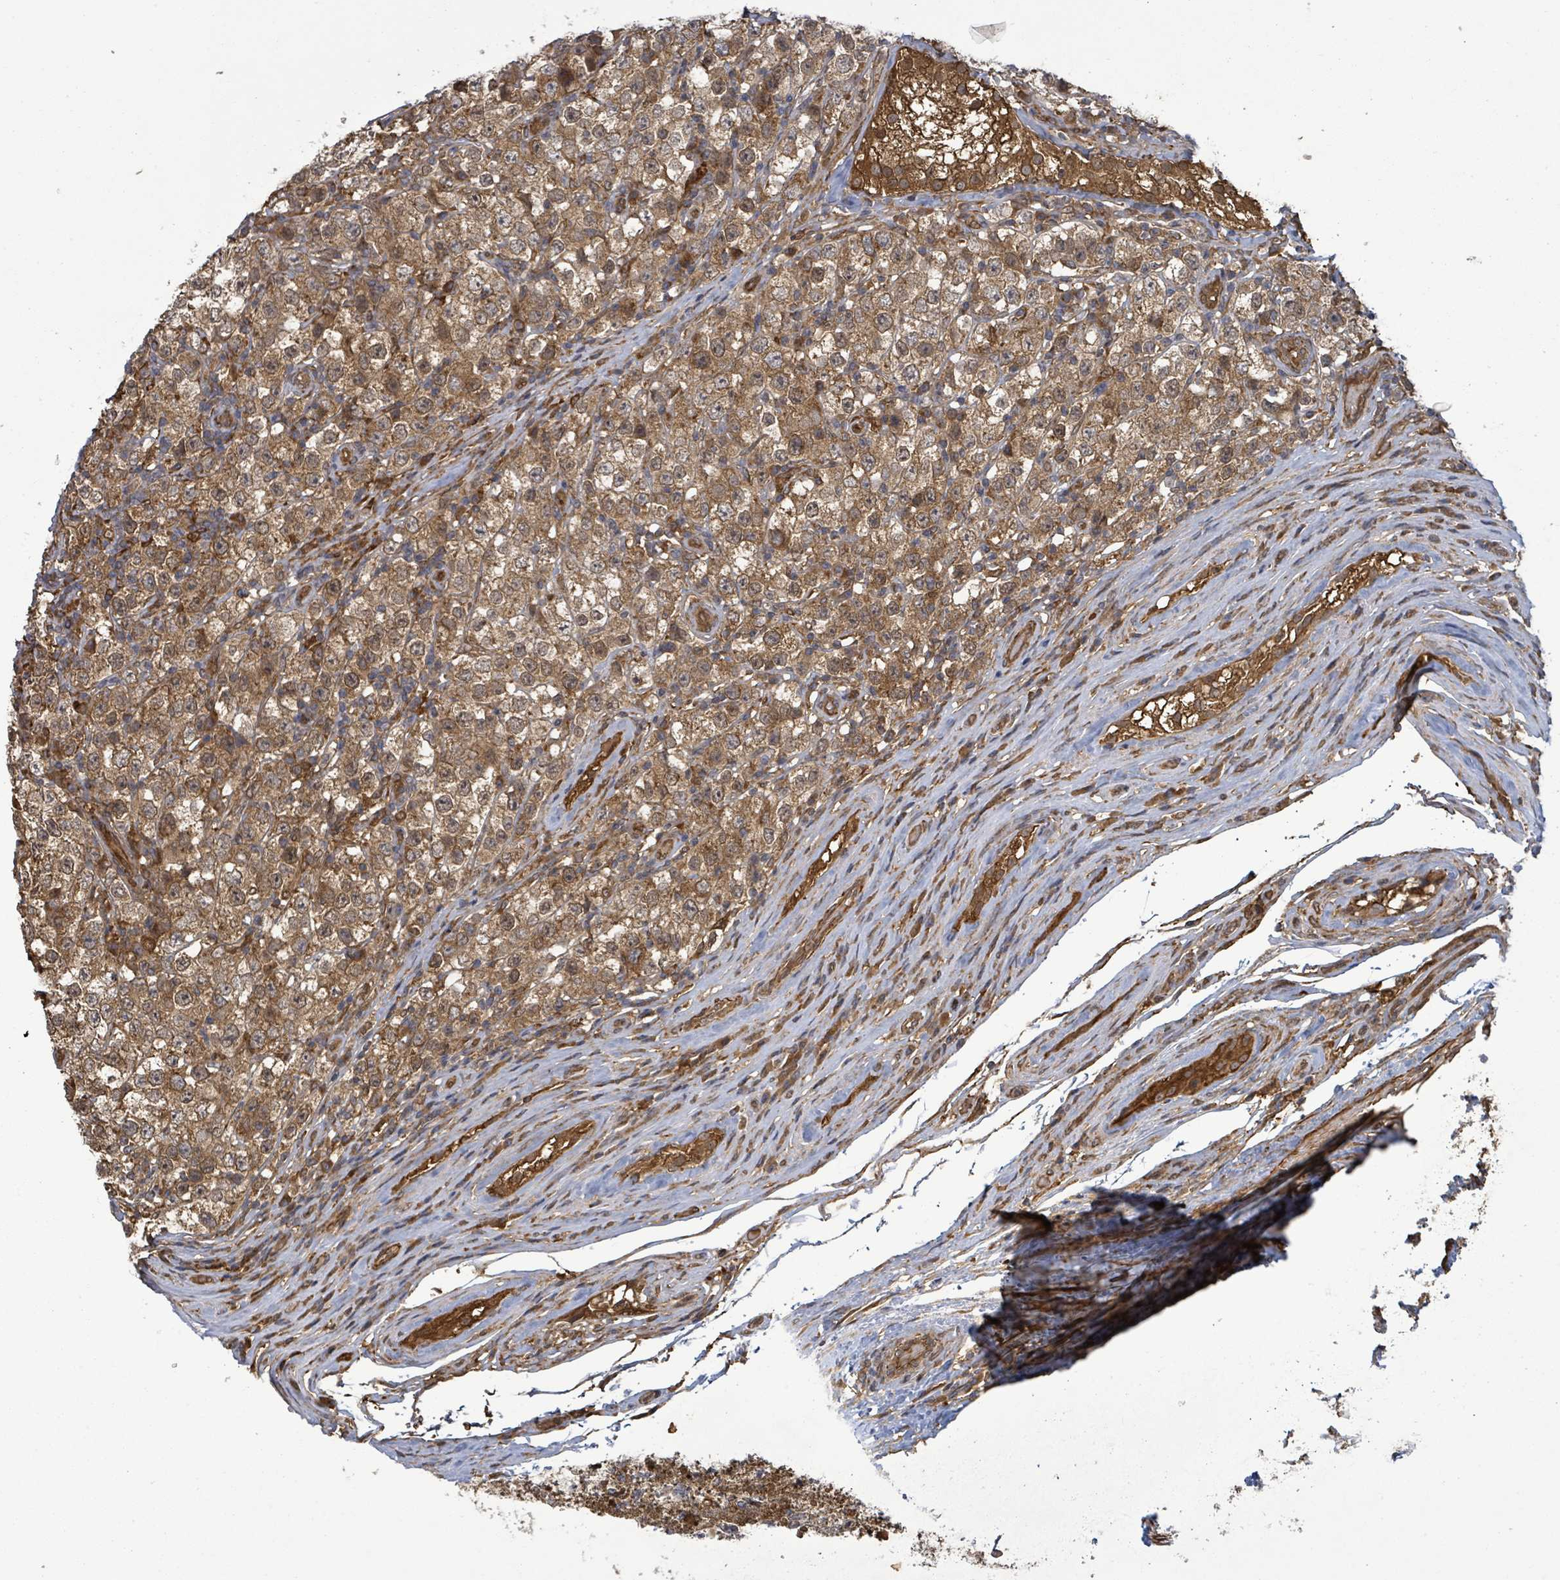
{"staining": {"intensity": "moderate", "quantity": ">75%", "location": "cytoplasmic/membranous,nuclear"}, "tissue": "testis cancer", "cell_type": "Tumor cells", "image_type": "cancer", "snomed": [{"axis": "morphology", "description": "Seminoma, NOS"}, {"axis": "morphology", "description": "Carcinoma, Embryonal, NOS"}, {"axis": "topography", "description": "Testis"}], "caption": "The histopathology image reveals immunohistochemical staining of testis seminoma. There is moderate cytoplasmic/membranous and nuclear positivity is seen in approximately >75% of tumor cells.", "gene": "MAP3K6", "patient": {"sex": "male", "age": 41}}